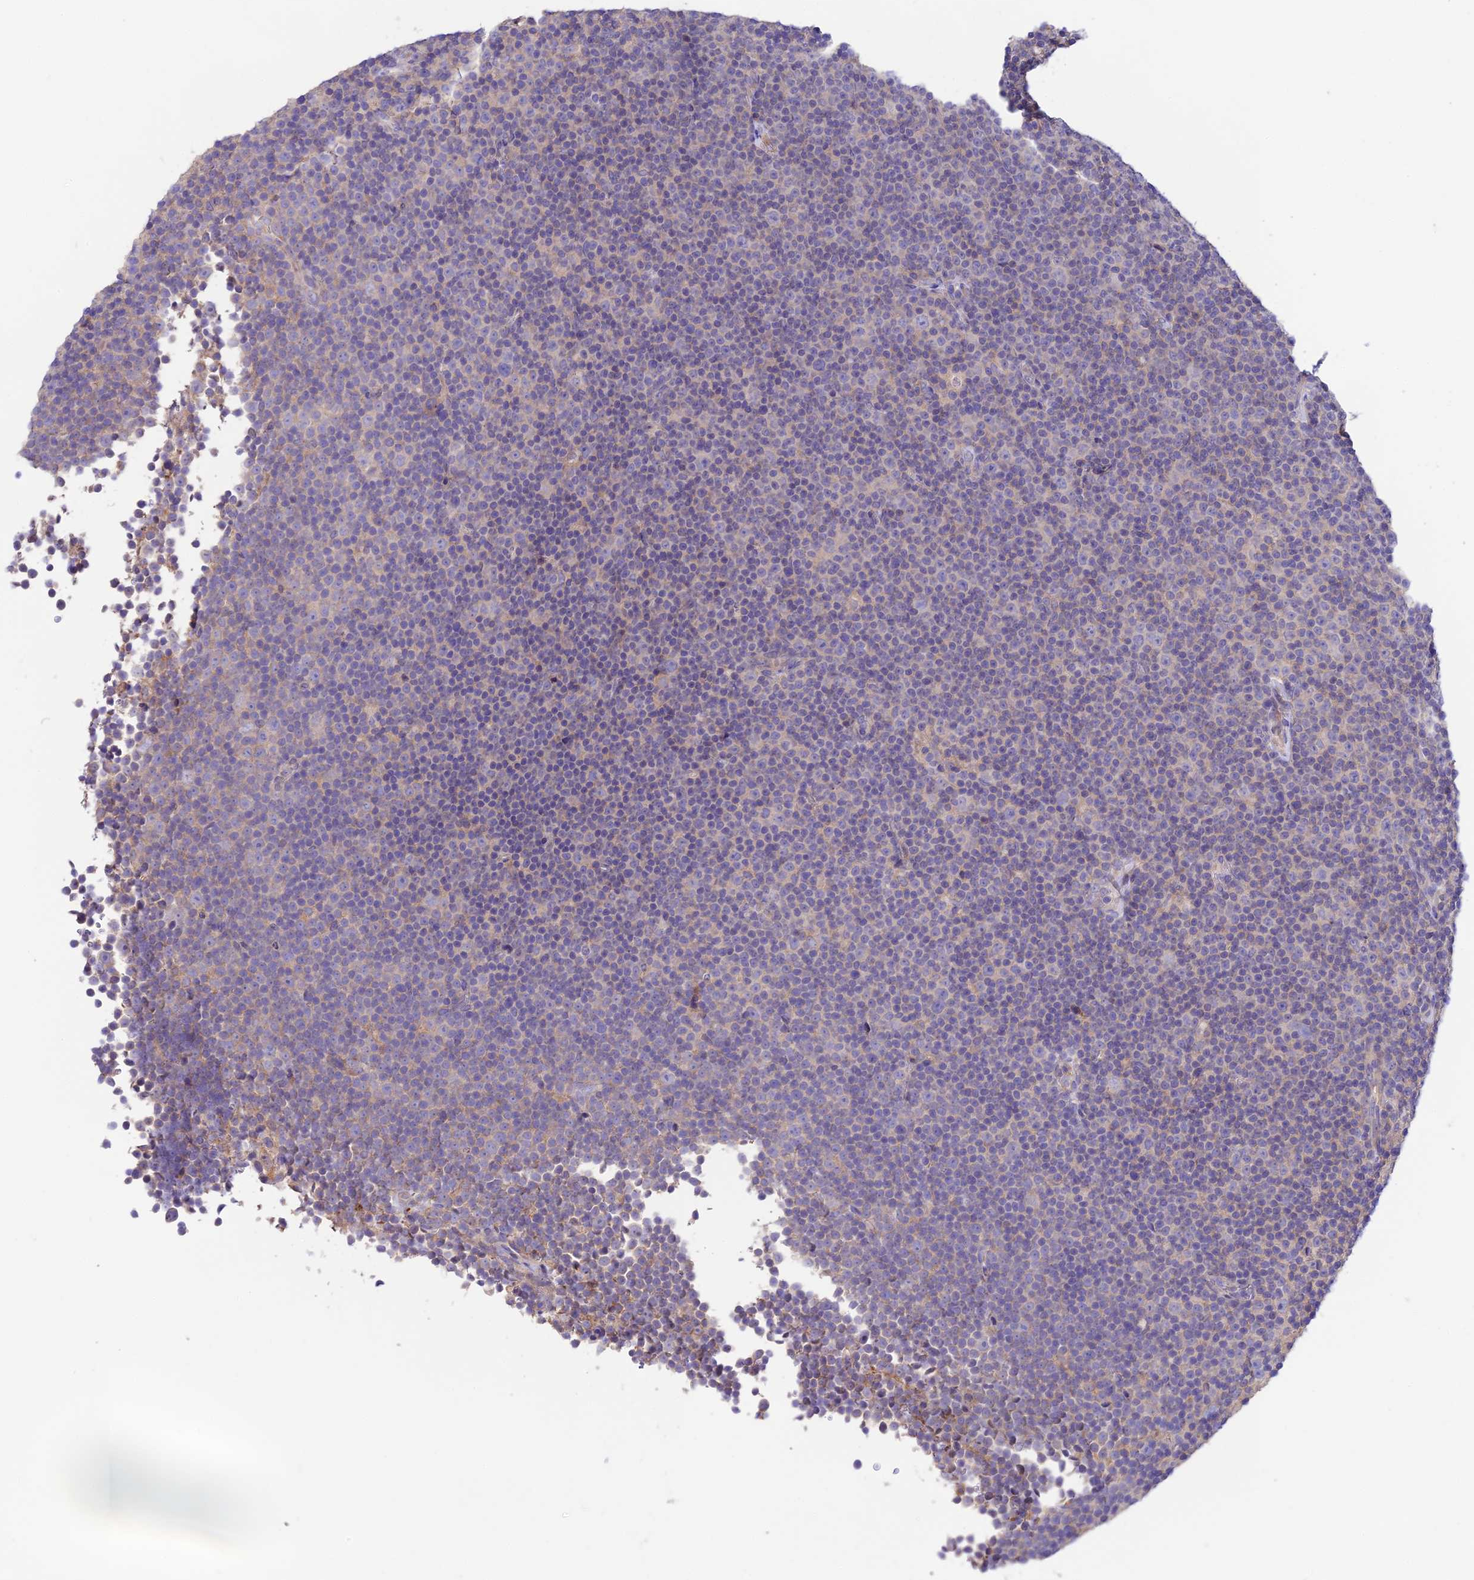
{"staining": {"intensity": "negative", "quantity": "none", "location": "none"}, "tissue": "lymphoma", "cell_type": "Tumor cells", "image_type": "cancer", "snomed": [{"axis": "morphology", "description": "Malignant lymphoma, non-Hodgkin's type, Low grade"}, {"axis": "topography", "description": "Lymph node"}], "caption": "Tumor cells show no significant protein staining in malignant lymphoma, non-Hodgkin's type (low-grade). Nuclei are stained in blue.", "gene": "BRME1", "patient": {"sex": "female", "age": 67}}